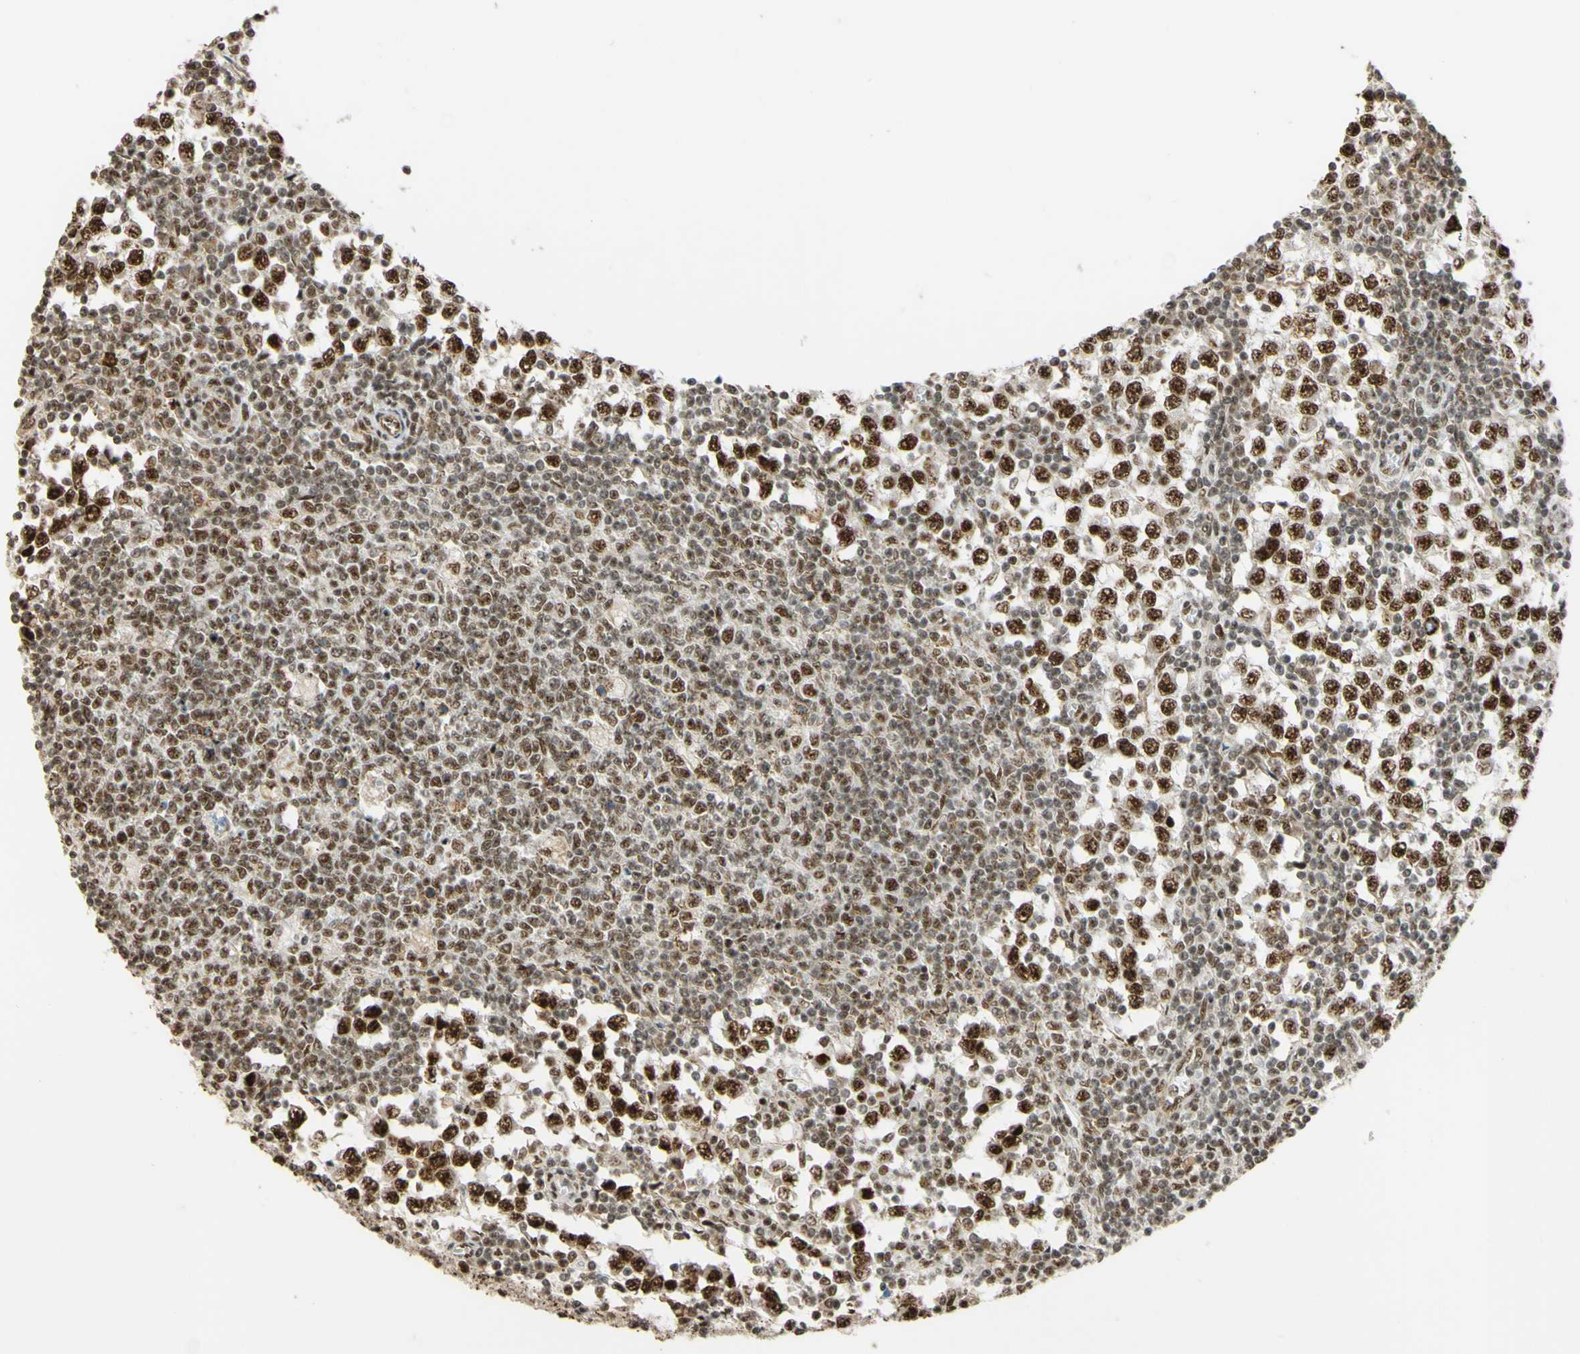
{"staining": {"intensity": "strong", "quantity": ">75%", "location": "nuclear"}, "tissue": "testis cancer", "cell_type": "Tumor cells", "image_type": "cancer", "snomed": [{"axis": "morphology", "description": "Seminoma, NOS"}, {"axis": "topography", "description": "Testis"}], "caption": "An image of human seminoma (testis) stained for a protein demonstrates strong nuclear brown staining in tumor cells.", "gene": "SAP18", "patient": {"sex": "male", "age": 65}}